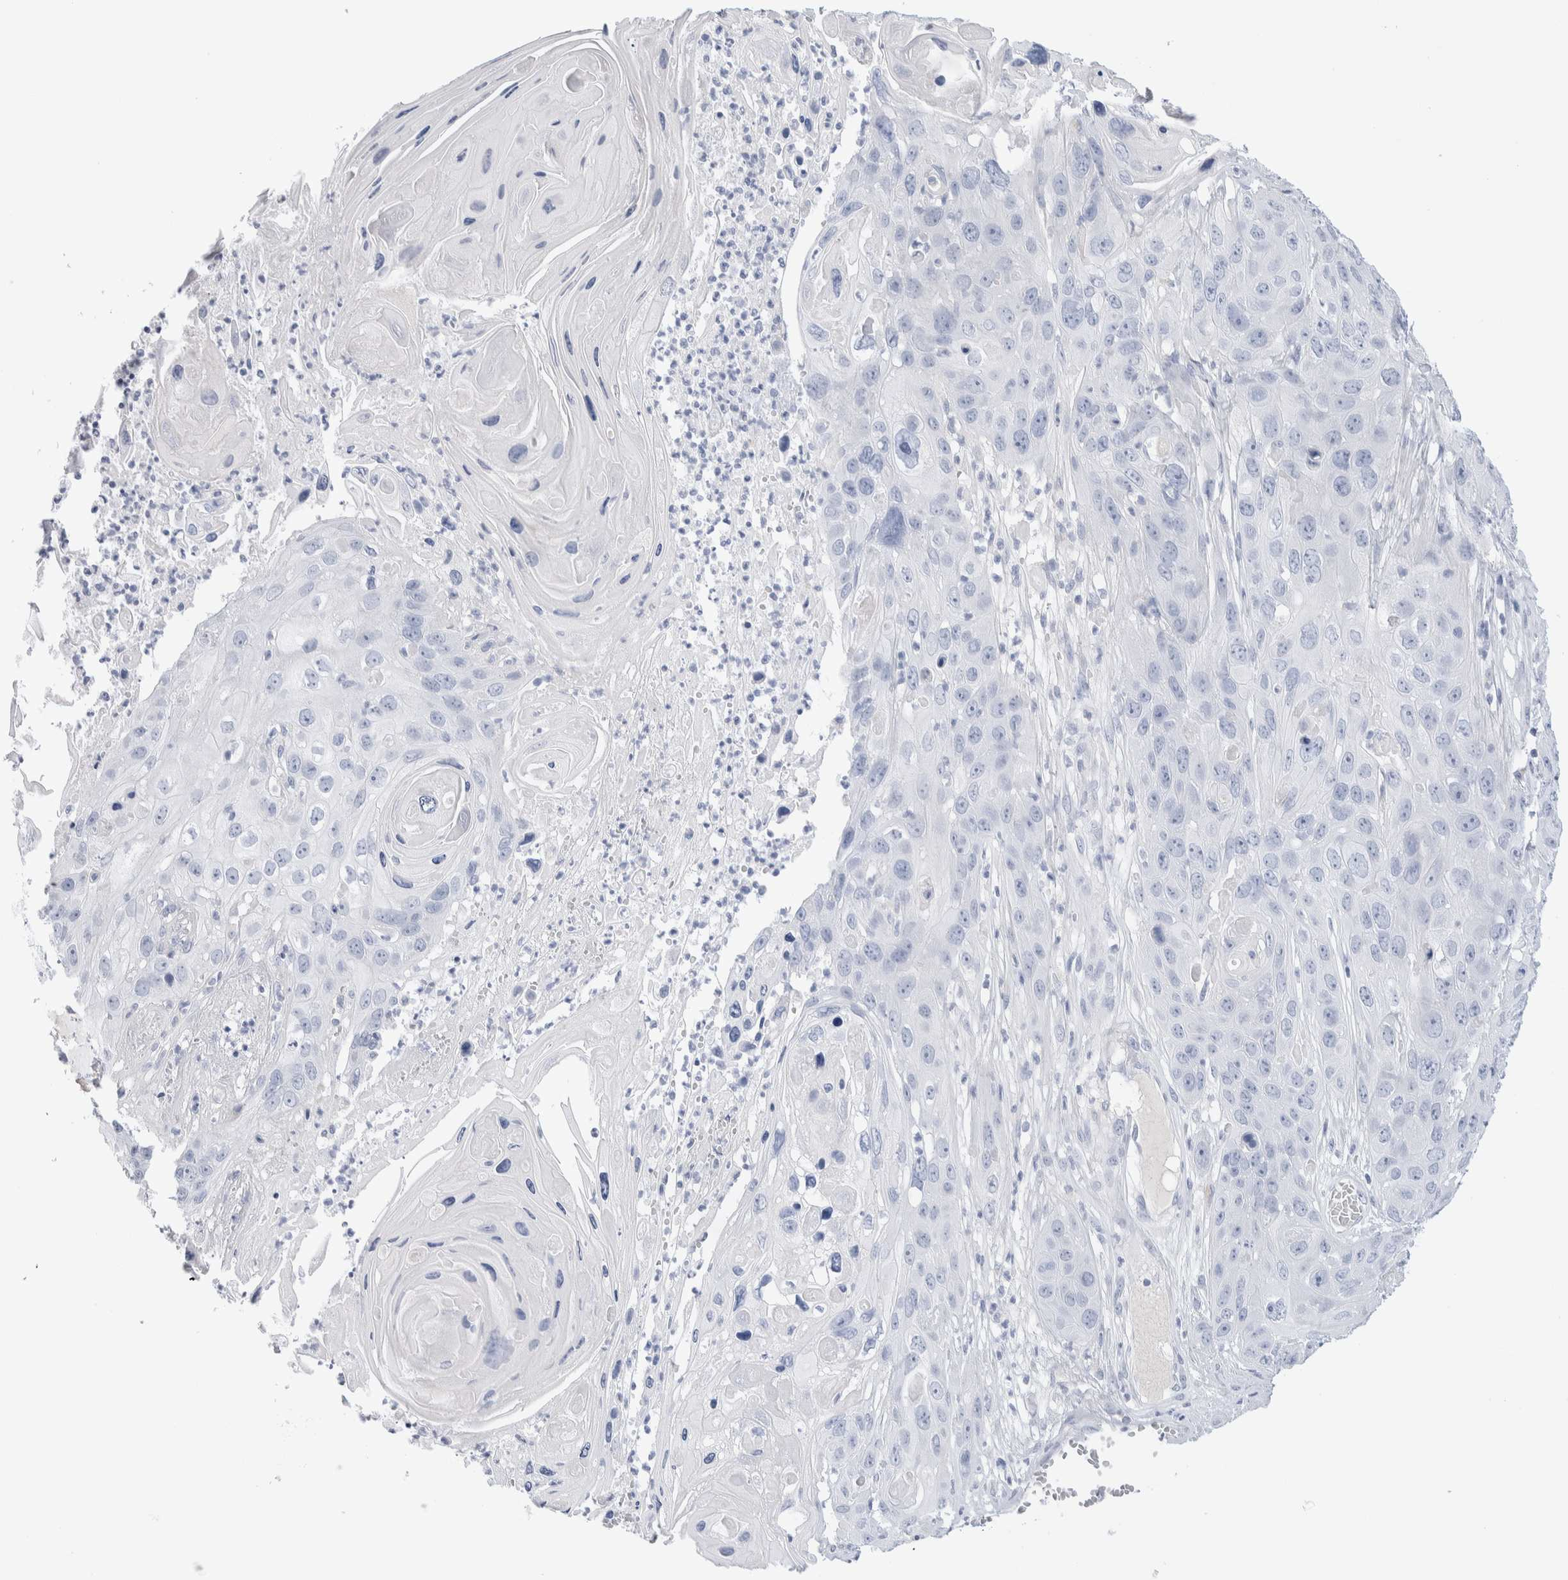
{"staining": {"intensity": "negative", "quantity": "none", "location": "none"}, "tissue": "skin cancer", "cell_type": "Tumor cells", "image_type": "cancer", "snomed": [{"axis": "morphology", "description": "Squamous cell carcinoma, NOS"}, {"axis": "topography", "description": "Skin"}], "caption": "A high-resolution histopathology image shows immunohistochemistry staining of squamous cell carcinoma (skin), which exhibits no significant expression in tumor cells.", "gene": "GDA", "patient": {"sex": "male", "age": 55}}